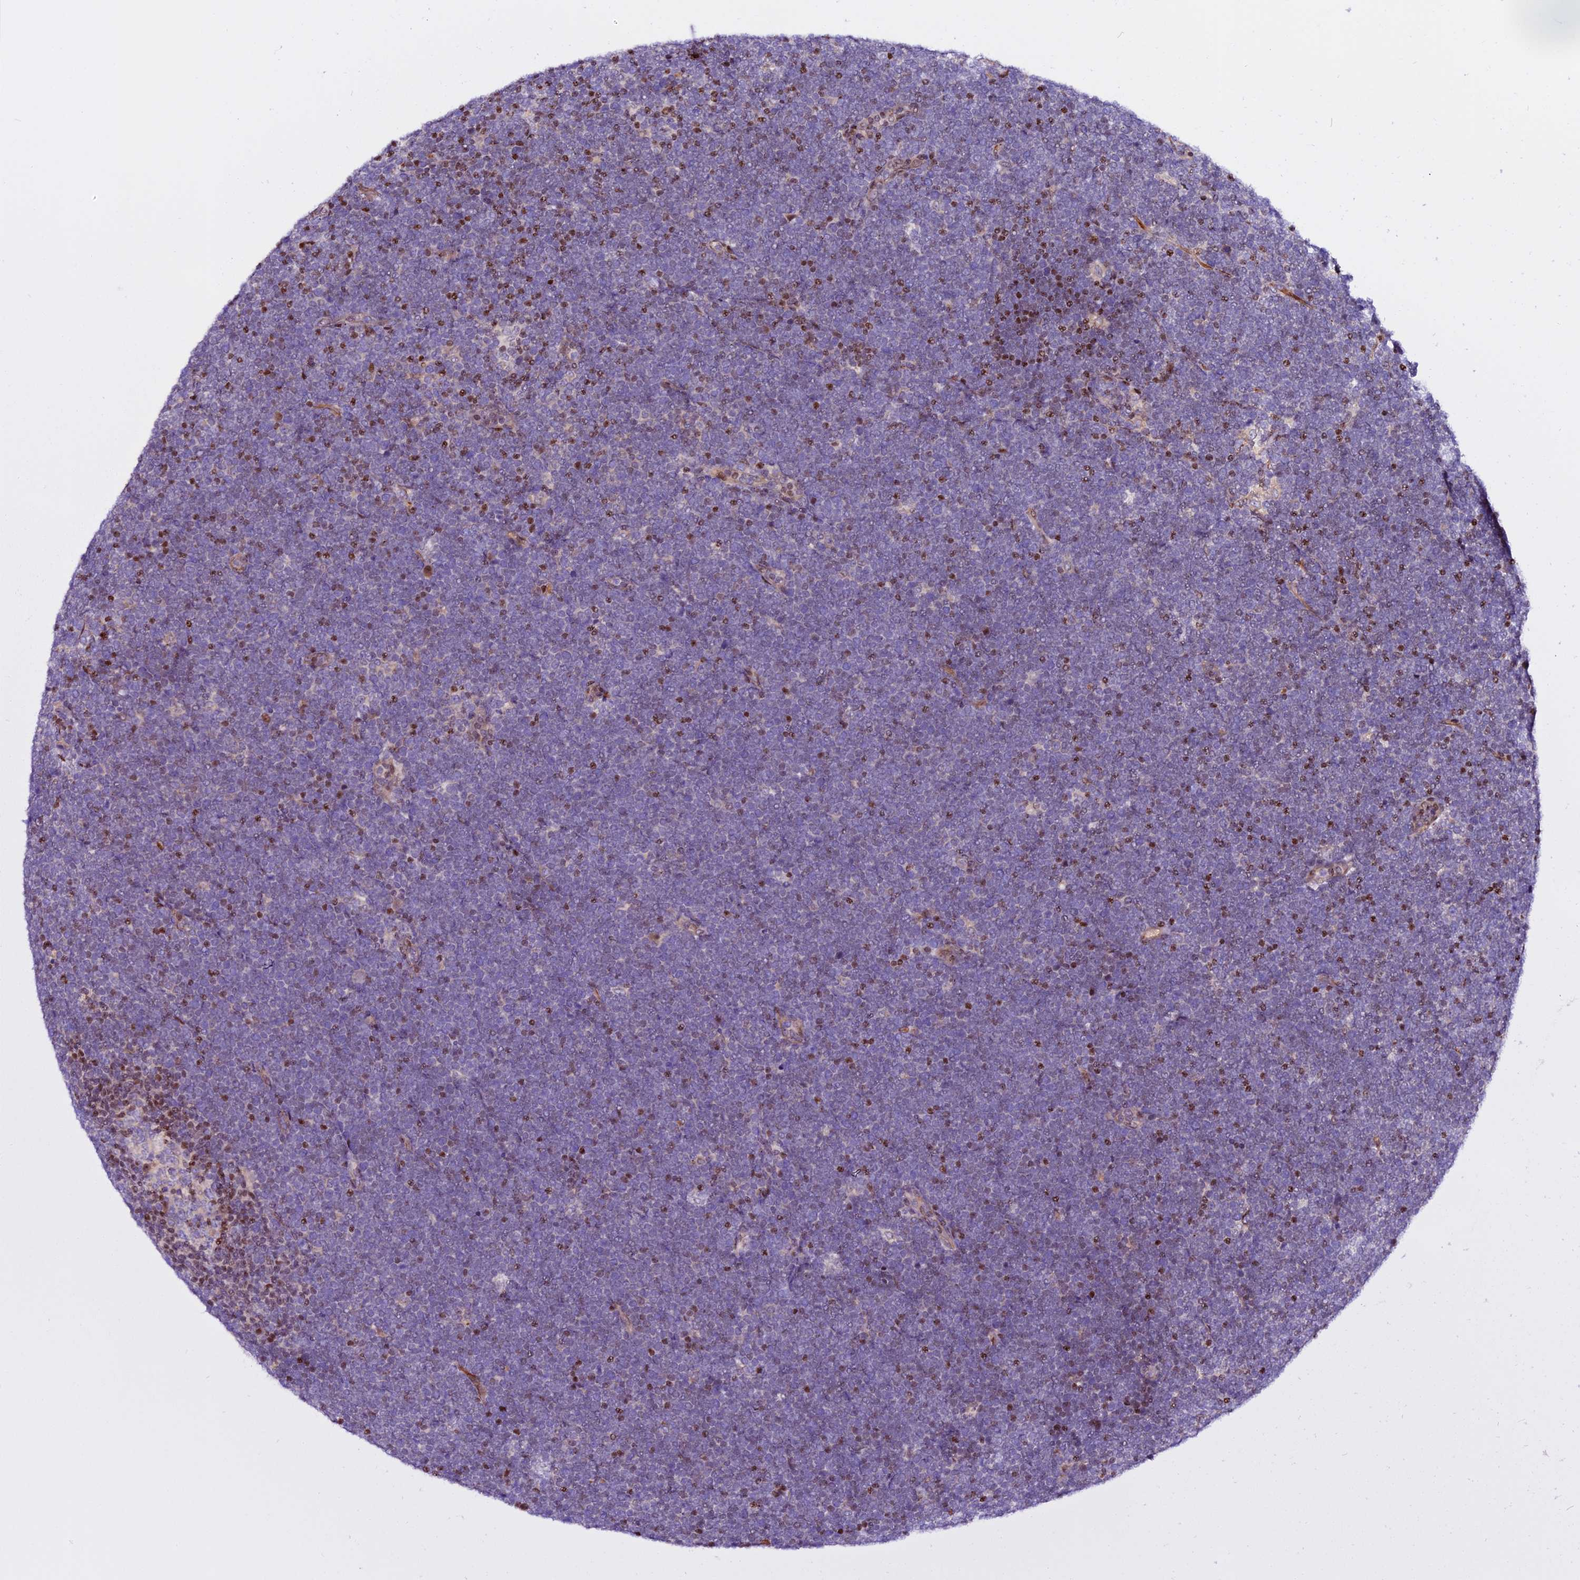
{"staining": {"intensity": "negative", "quantity": "none", "location": "none"}, "tissue": "lymphoma", "cell_type": "Tumor cells", "image_type": "cancer", "snomed": [{"axis": "morphology", "description": "Malignant lymphoma, non-Hodgkin's type, High grade"}, {"axis": "topography", "description": "Lymph node"}], "caption": "The micrograph demonstrates no staining of tumor cells in lymphoma.", "gene": "RINL", "patient": {"sex": "male", "age": 13}}